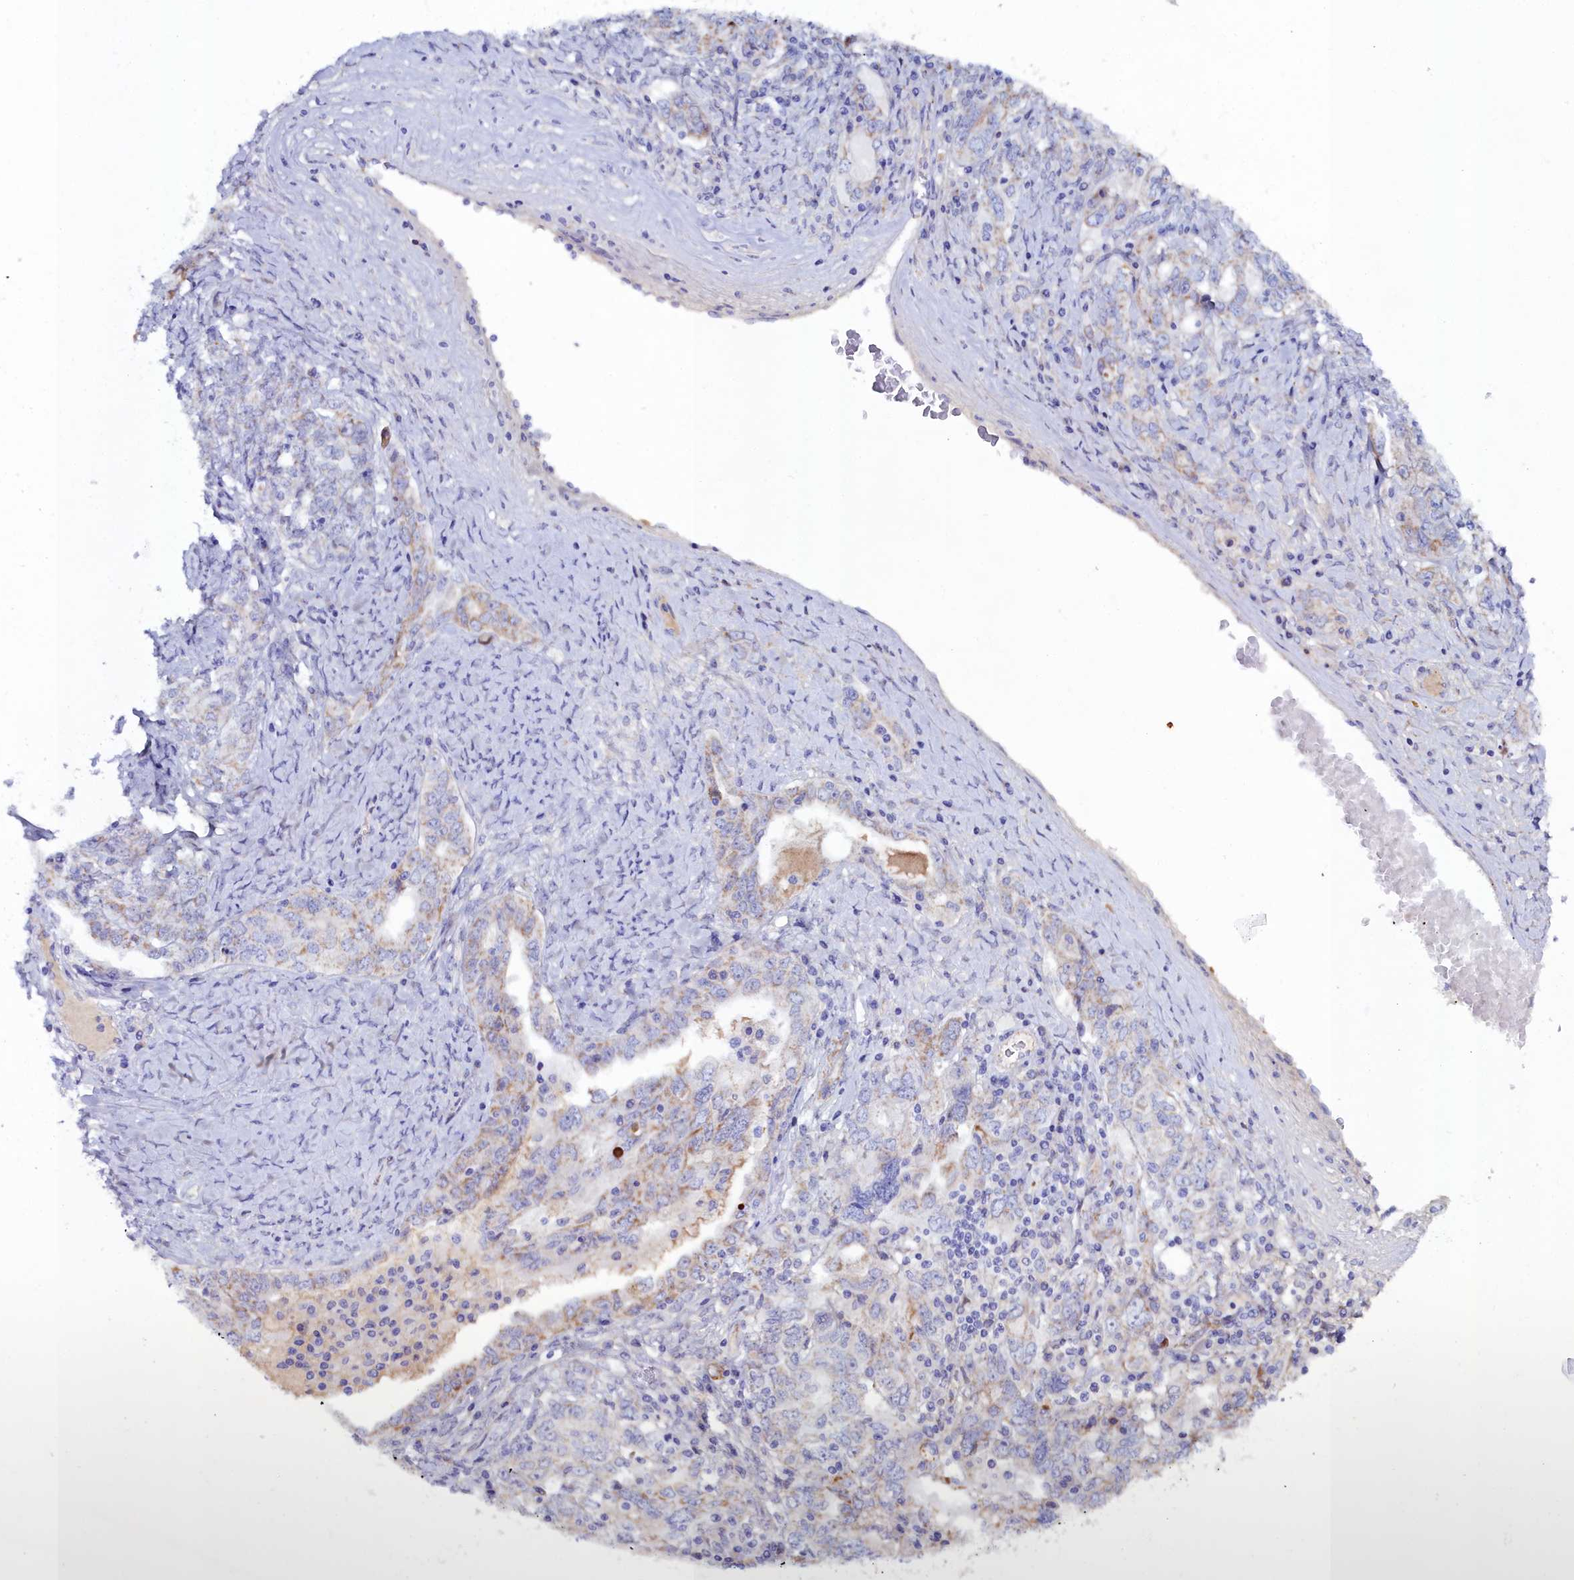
{"staining": {"intensity": "moderate", "quantity": "25%-75%", "location": "cytoplasmic/membranous"}, "tissue": "ovarian cancer", "cell_type": "Tumor cells", "image_type": "cancer", "snomed": [{"axis": "morphology", "description": "Carcinoma, endometroid"}, {"axis": "topography", "description": "Ovary"}], "caption": "Protein analysis of ovarian endometroid carcinoma tissue displays moderate cytoplasmic/membranous expression in approximately 25%-75% of tumor cells. The protein is stained brown, and the nuclei are stained in blue (DAB (3,3'-diaminobenzidine) IHC with brightfield microscopy, high magnification).", "gene": "SLC49A3", "patient": {"sex": "female", "age": 62}}